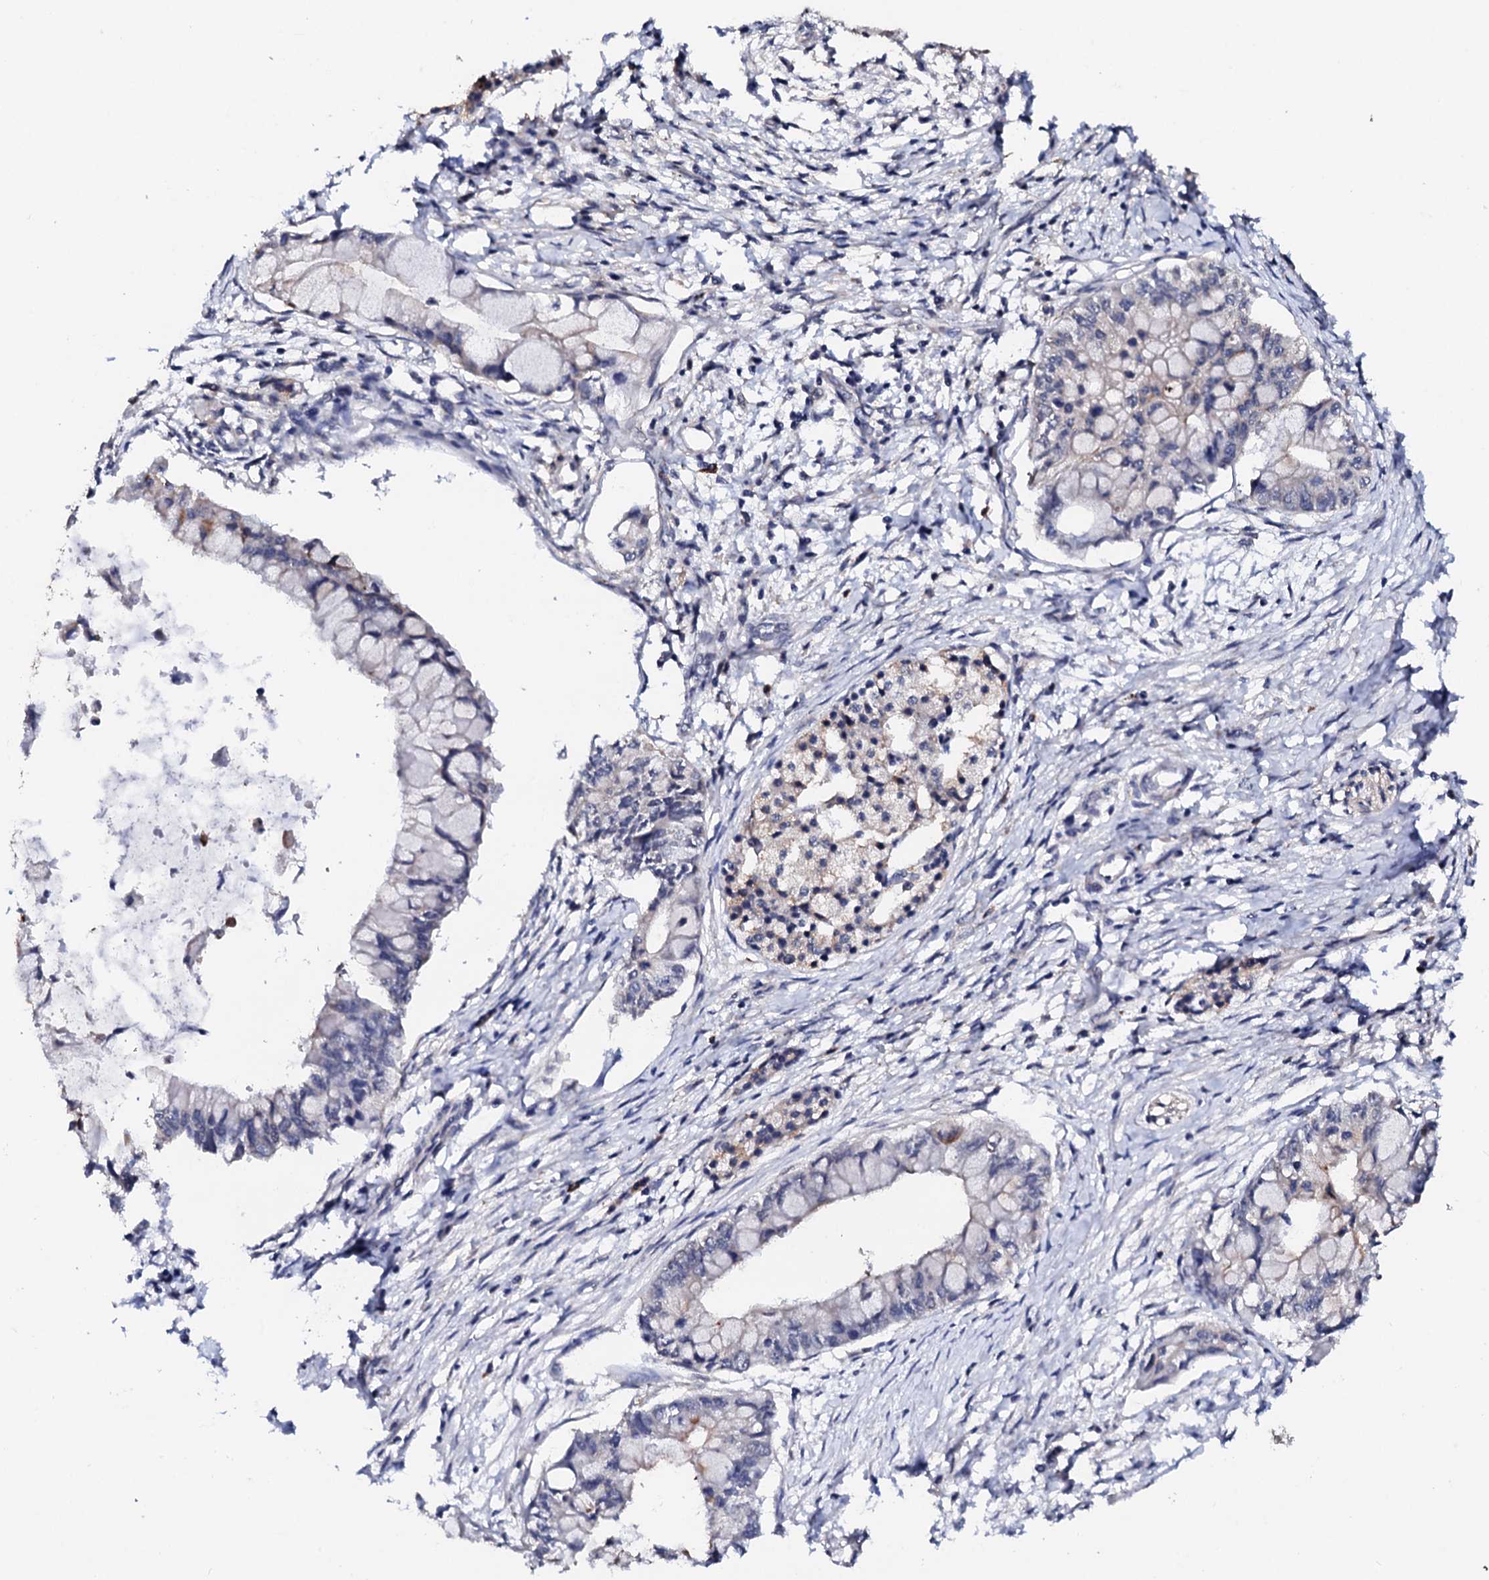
{"staining": {"intensity": "negative", "quantity": "none", "location": "none"}, "tissue": "pancreatic cancer", "cell_type": "Tumor cells", "image_type": "cancer", "snomed": [{"axis": "morphology", "description": "Adenocarcinoma, NOS"}, {"axis": "topography", "description": "Pancreas"}], "caption": "A histopathology image of human pancreatic adenocarcinoma is negative for staining in tumor cells.", "gene": "EDC3", "patient": {"sex": "male", "age": 48}}